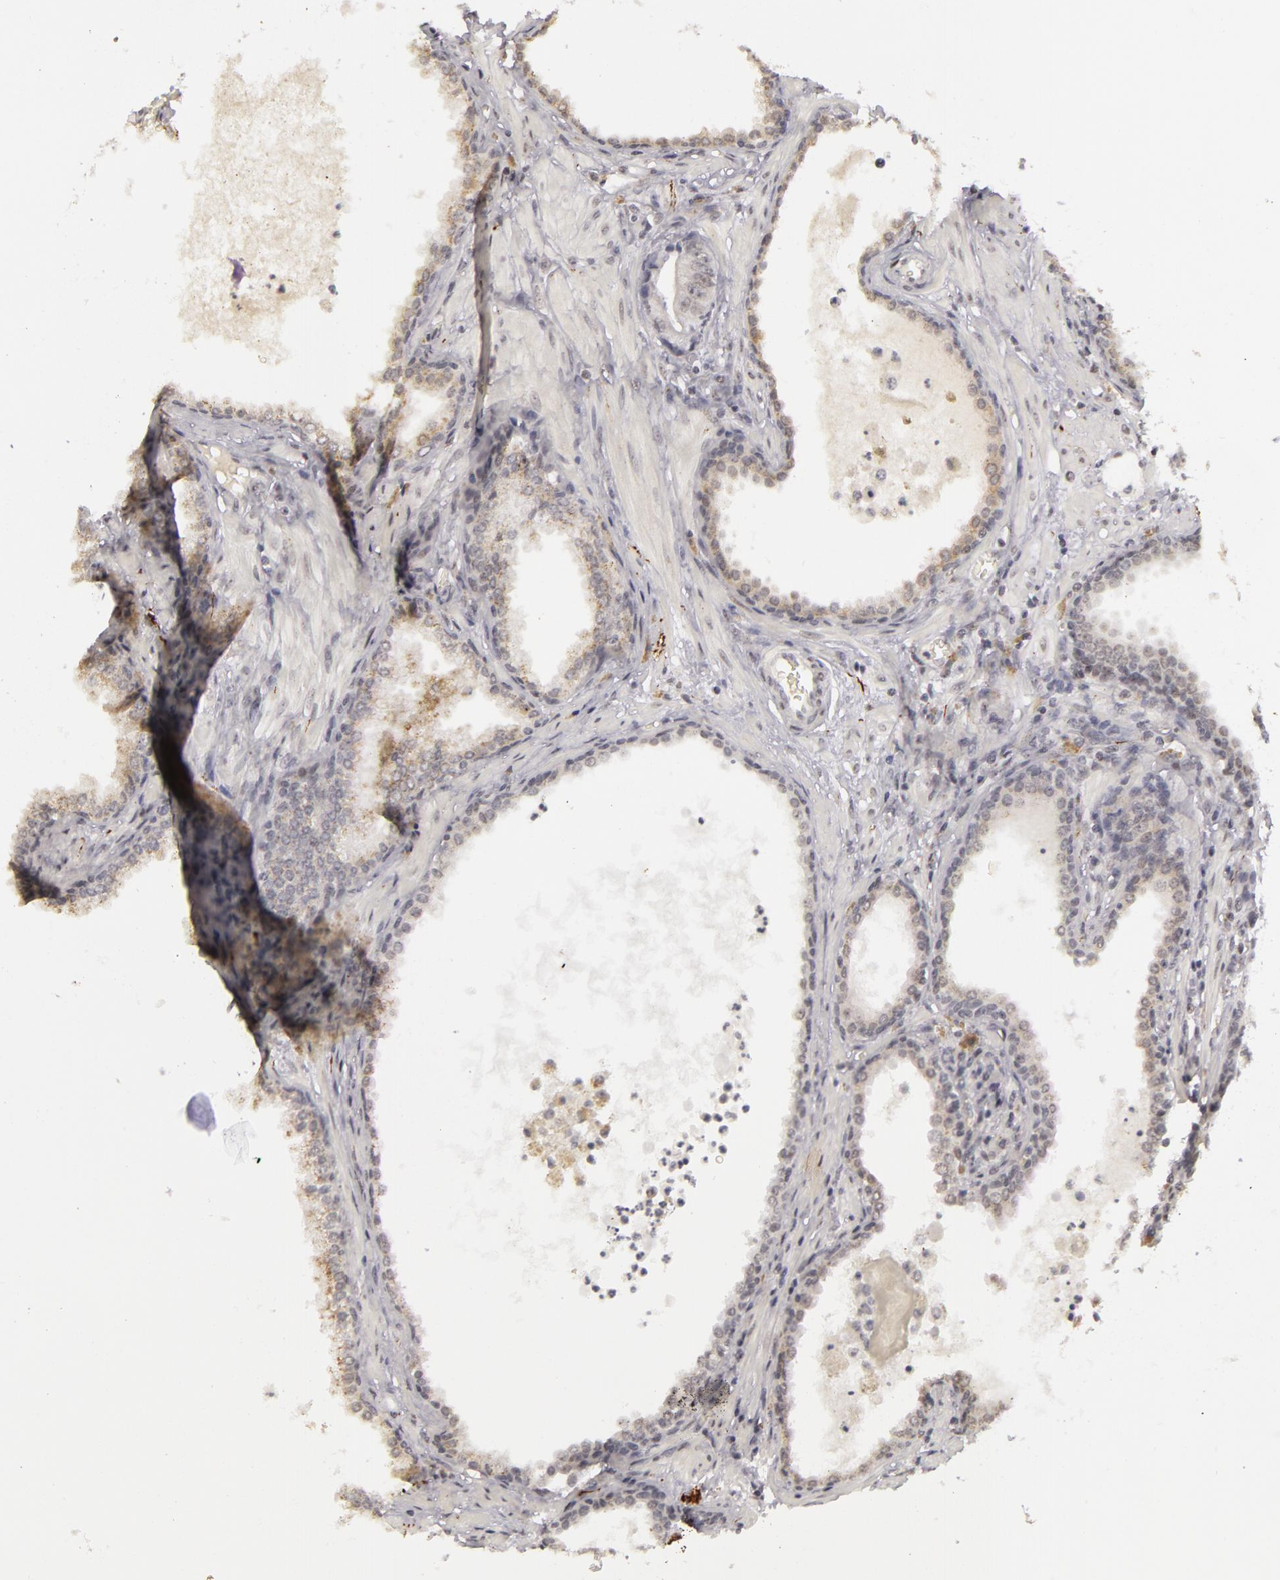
{"staining": {"intensity": "negative", "quantity": "none", "location": "none"}, "tissue": "prostate cancer", "cell_type": "Tumor cells", "image_type": "cancer", "snomed": [{"axis": "morphology", "description": "Adenocarcinoma, Low grade"}, {"axis": "topography", "description": "Prostate"}], "caption": "IHC photomicrograph of neoplastic tissue: human prostate cancer stained with DAB displays no significant protein positivity in tumor cells.", "gene": "RRP7A", "patient": {"sex": "male", "age": 65}}